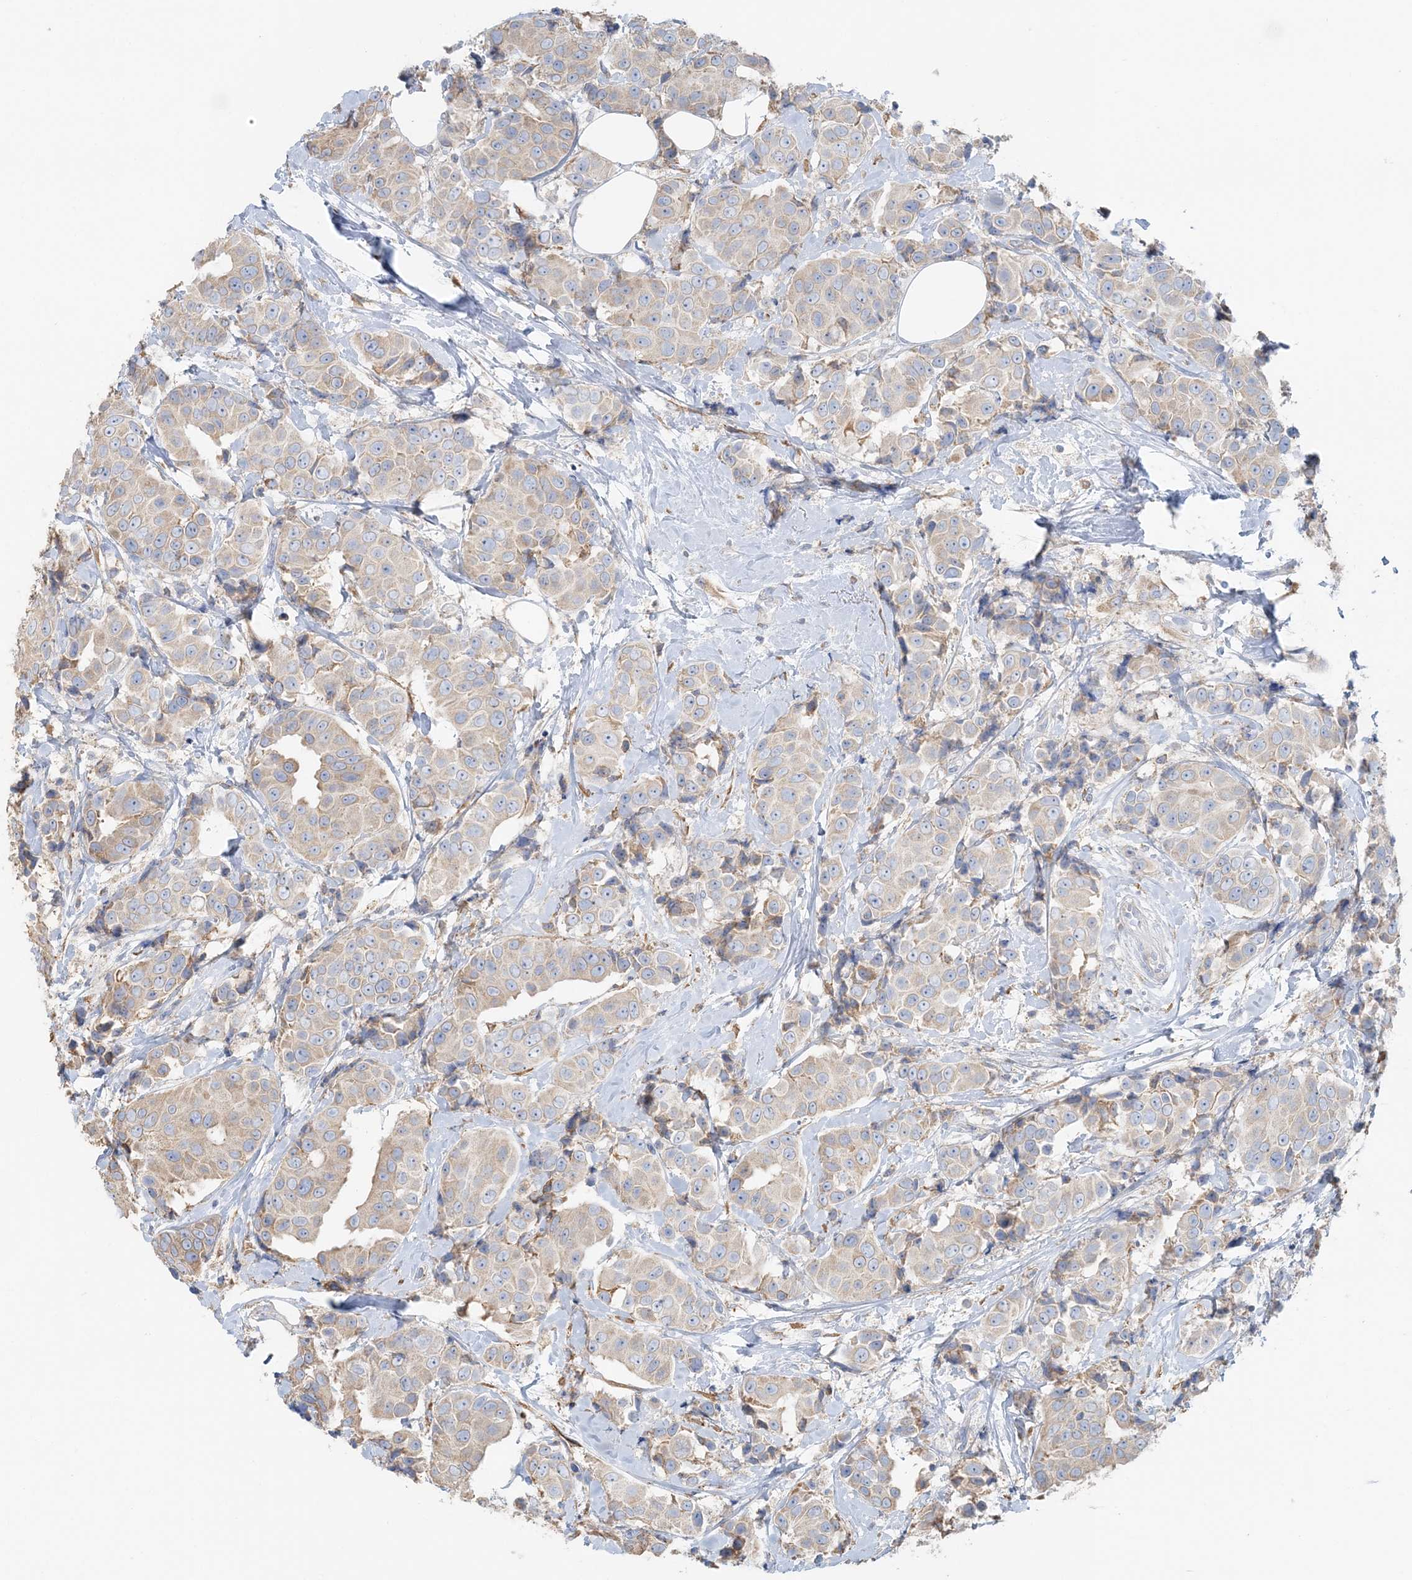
{"staining": {"intensity": "negative", "quantity": "none", "location": "none"}, "tissue": "breast cancer", "cell_type": "Tumor cells", "image_type": "cancer", "snomed": [{"axis": "morphology", "description": "Normal tissue, NOS"}, {"axis": "morphology", "description": "Duct carcinoma"}, {"axis": "topography", "description": "Breast"}], "caption": "Protein analysis of breast cancer demonstrates no significant staining in tumor cells. (IHC, brightfield microscopy, high magnification).", "gene": "TBC1D5", "patient": {"sex": "female", "age": 39}}